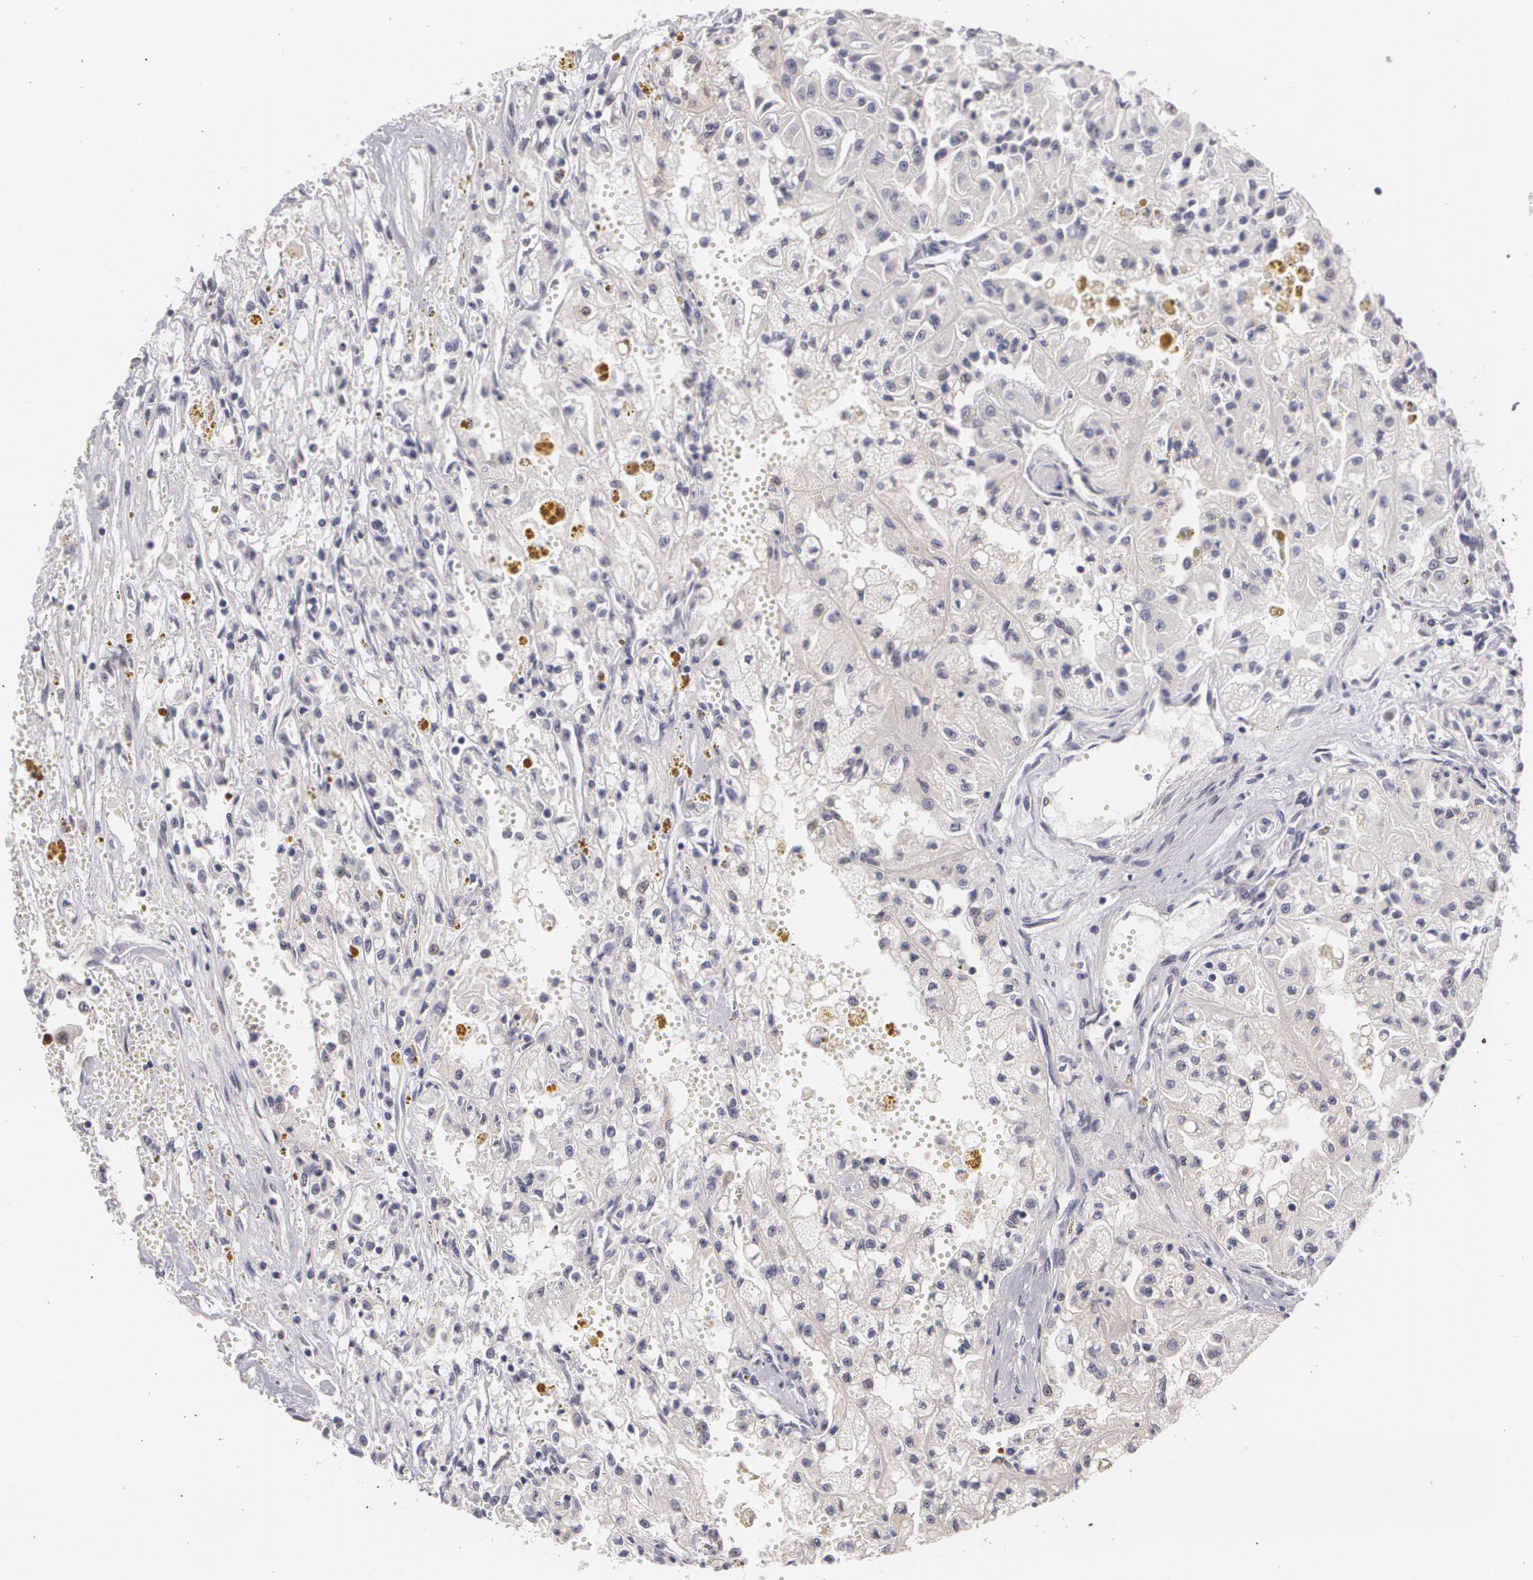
{"staining": {"intensity": "negative", "quantity": "none", "location": "none"}, "tissue": "renal cancer", "cell_type": "Tumor cells", "image_type": "cancer", "snomed": [{"axis": "morphology", "description": "Adenocarcinoma, NOS"}, {"axis": "topography", "description": "Kidney"}], "caption": "Renal cancer stained for a protein using IHC demonstrates no positivity tumor cells.", "gene": "ZBTB16", "patient": {"sex": "male", "age": 78}}